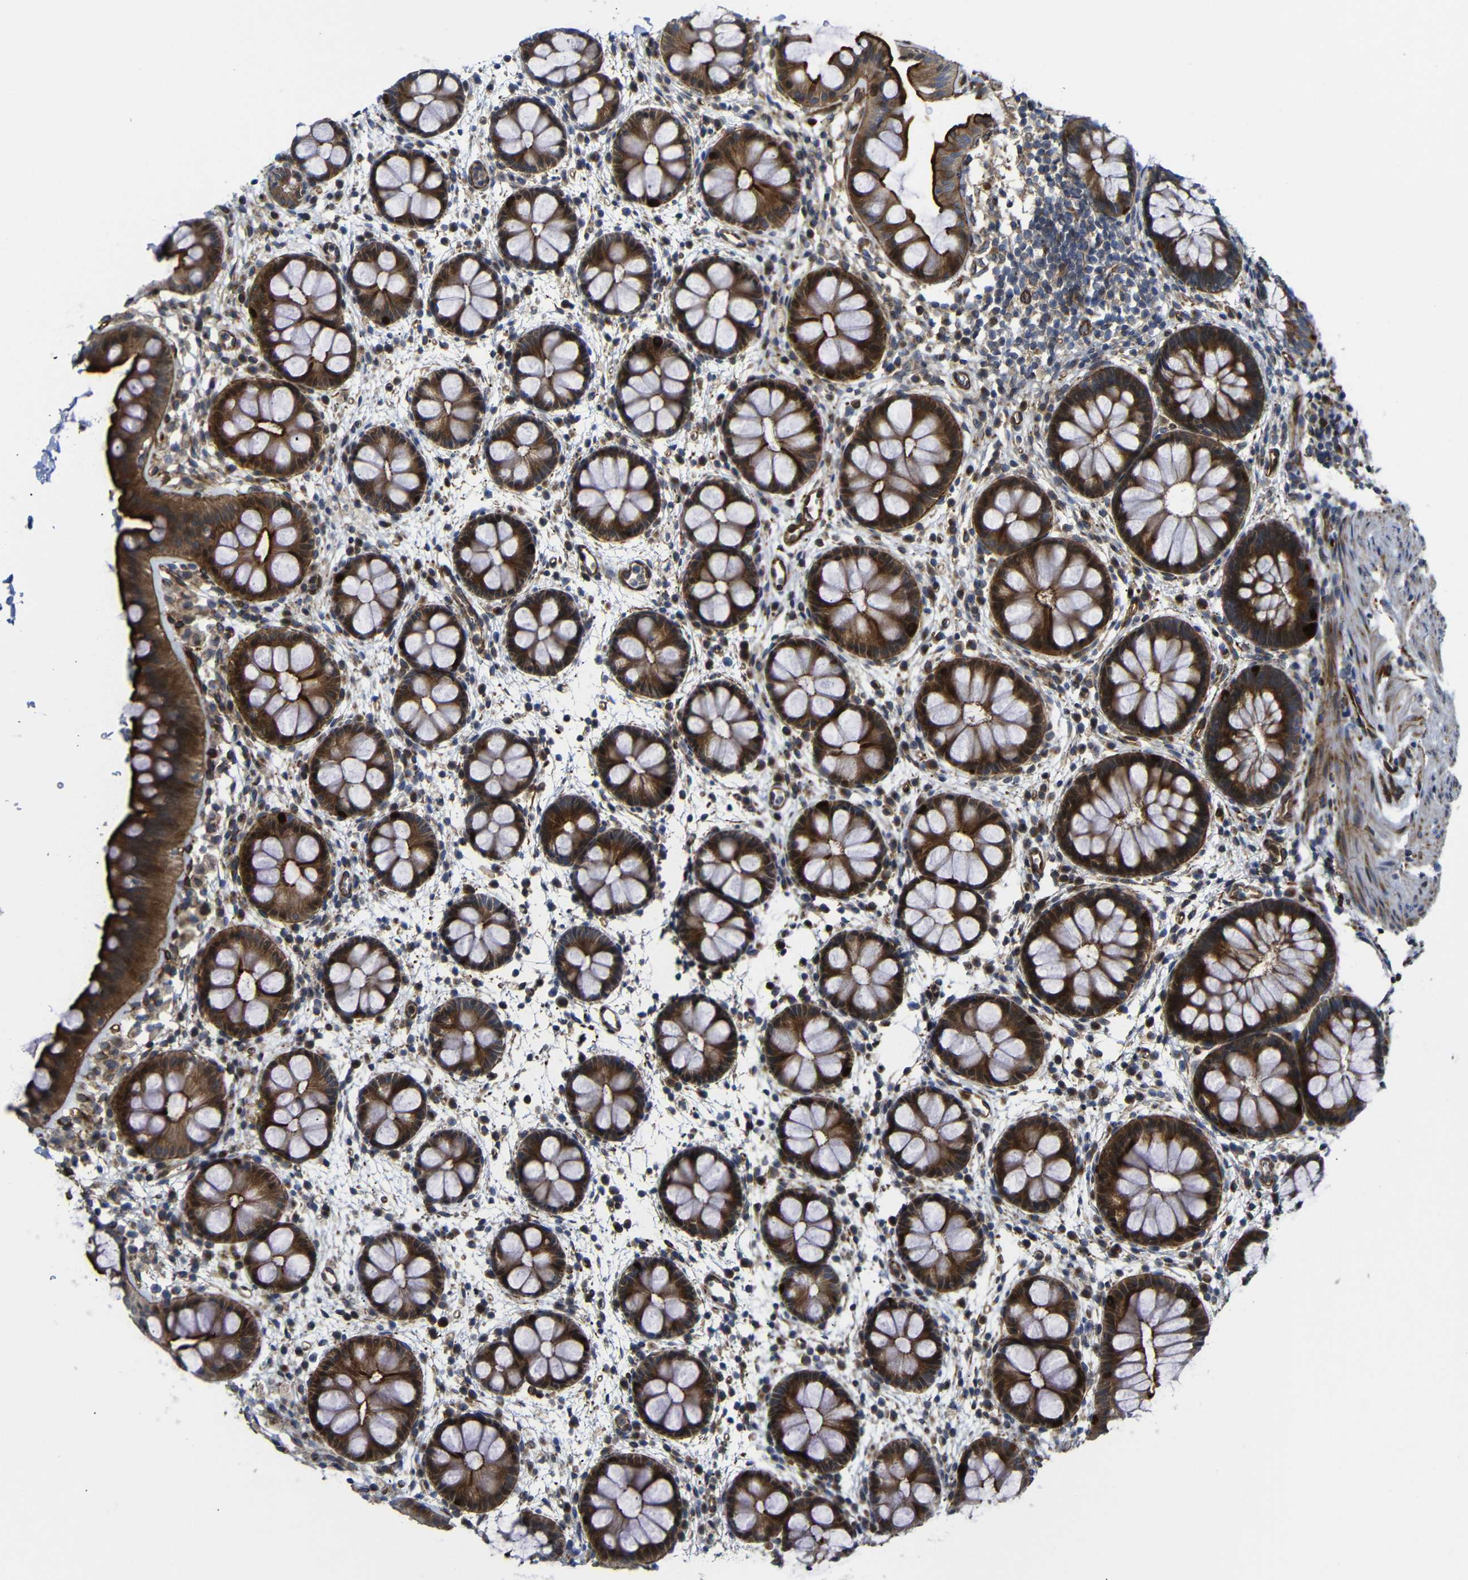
{"staining": {"intensity": "strong", "quantity": ">75%", "location": "cytoplasmic/membranous"}, "tissue": "rectum", "cell_type": "Glandular cells", "image_type": "normal", "snomed": [{"axis": "morphology", "description": "Normal tissue, NOS"}, {"axis": "topography", "description": "Rectum"}], "caption": "Rectum stained for a protein demonstrates strong cytoplasmic/membranous positivity in glandular cells. The staining was performed using DAB, with brown indicating positive protein expression. Nuclei are stained blue with hematoxylin.", "gene": "PARP14", "patient": {"sex": "female", "age": 24}}